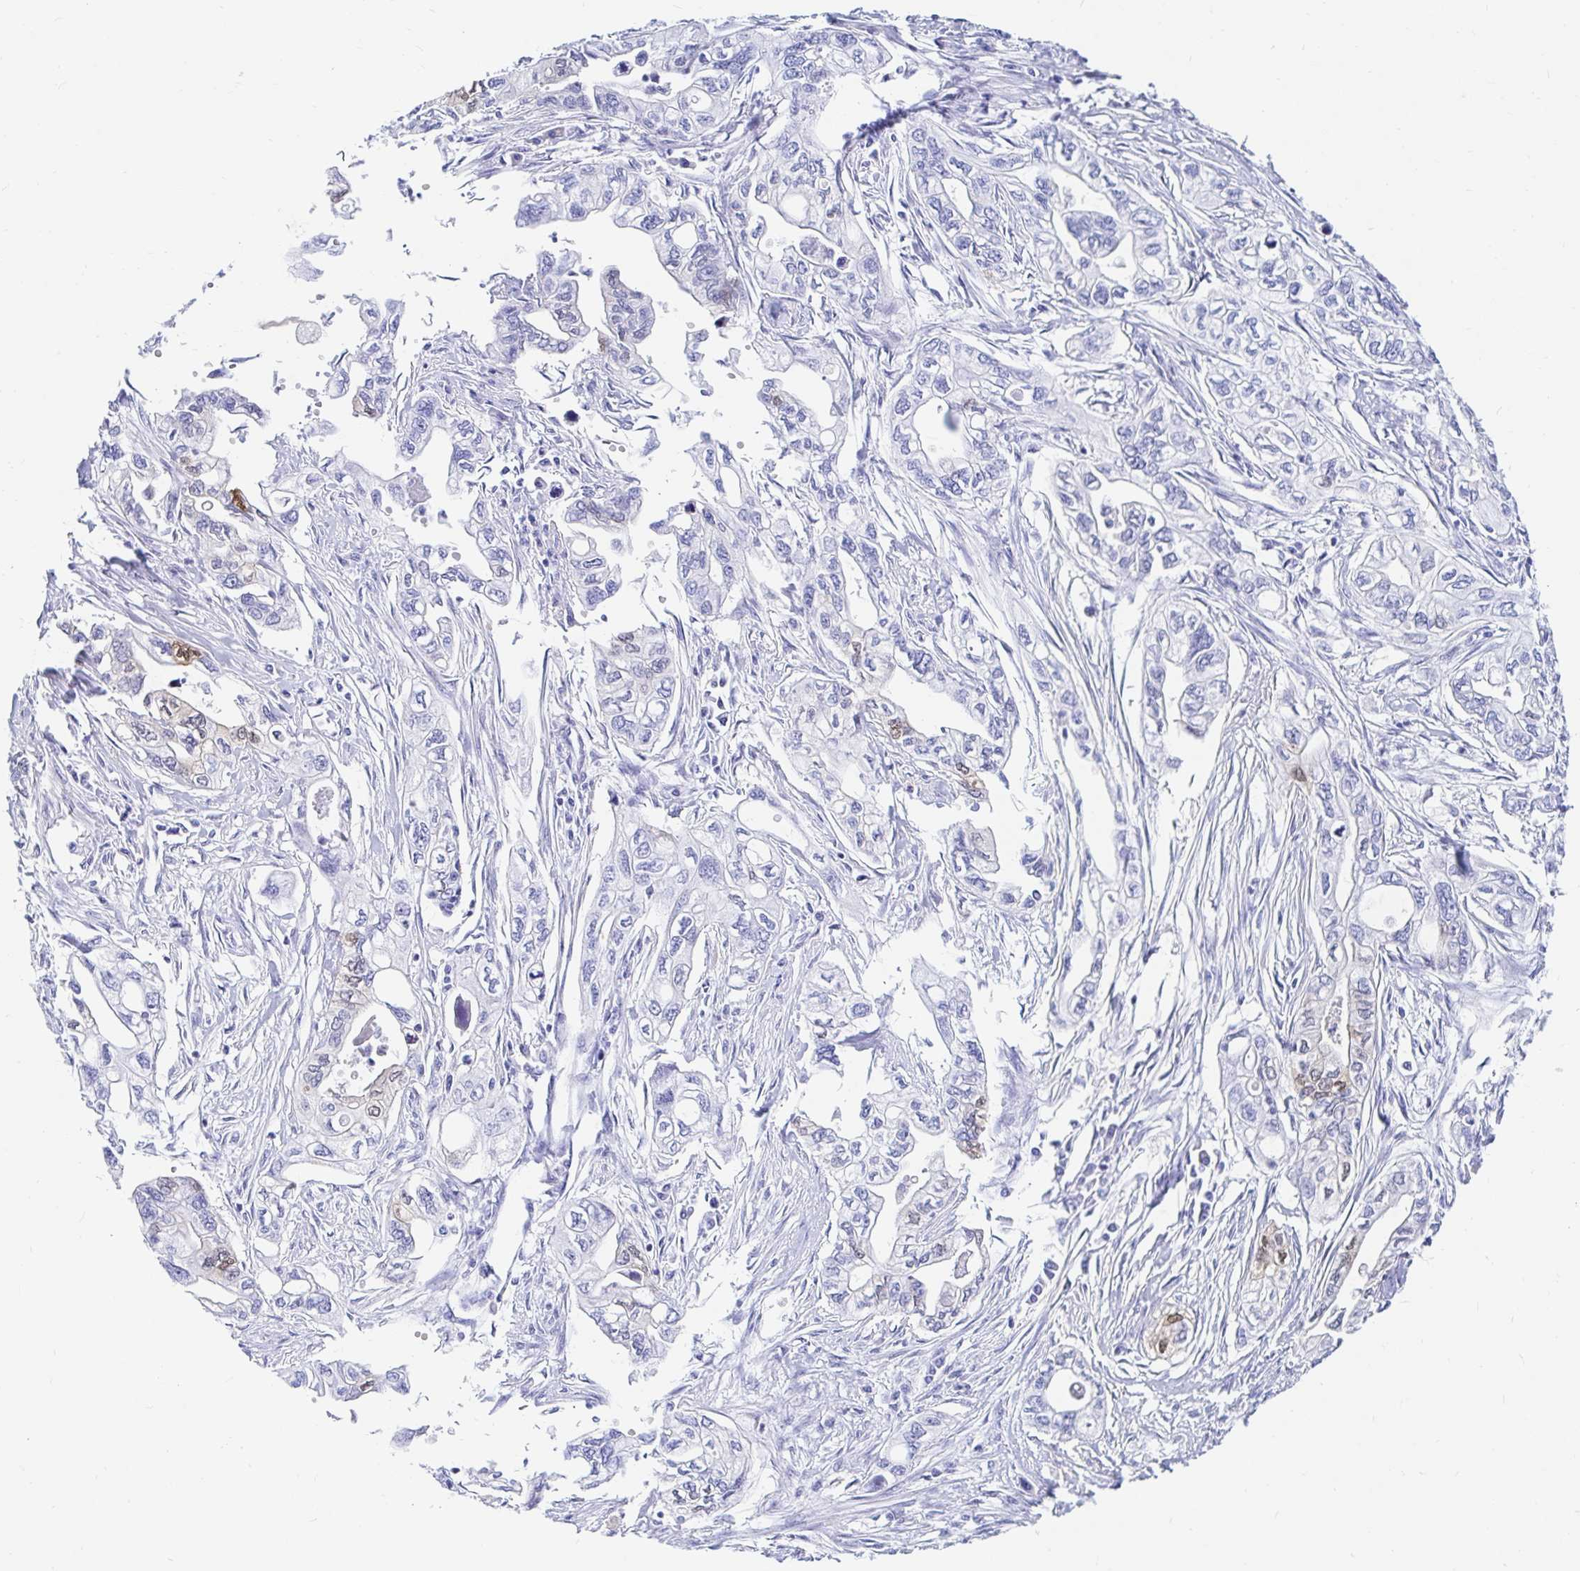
{"staining": {"intensity": "negative", "quantity": "none", "location": "none"}, "tissue": "pancreatic cancer", "cell_type": "Tumor cells", "image_type": "cancer", "snomed": [{"axis": "morphology", "description": "Adenocarcinoma, NOS"}, {"axis": "topography", "description": "Pancreas"}], "caption": "A high-resolution histopathology image shows immunohistochemistry (IHC) staining of pancreatic cancer (adenocarcinoma), which shows no significant positivity in tumor cells. (Stains: DAB immunohistochemistry (IHC) with hematoxylin counter stain, Microscopy: brightfield microscopy at high magnification).", "gene": "PPP1R1B", "patient": {"sex": "male", "age": 68}}